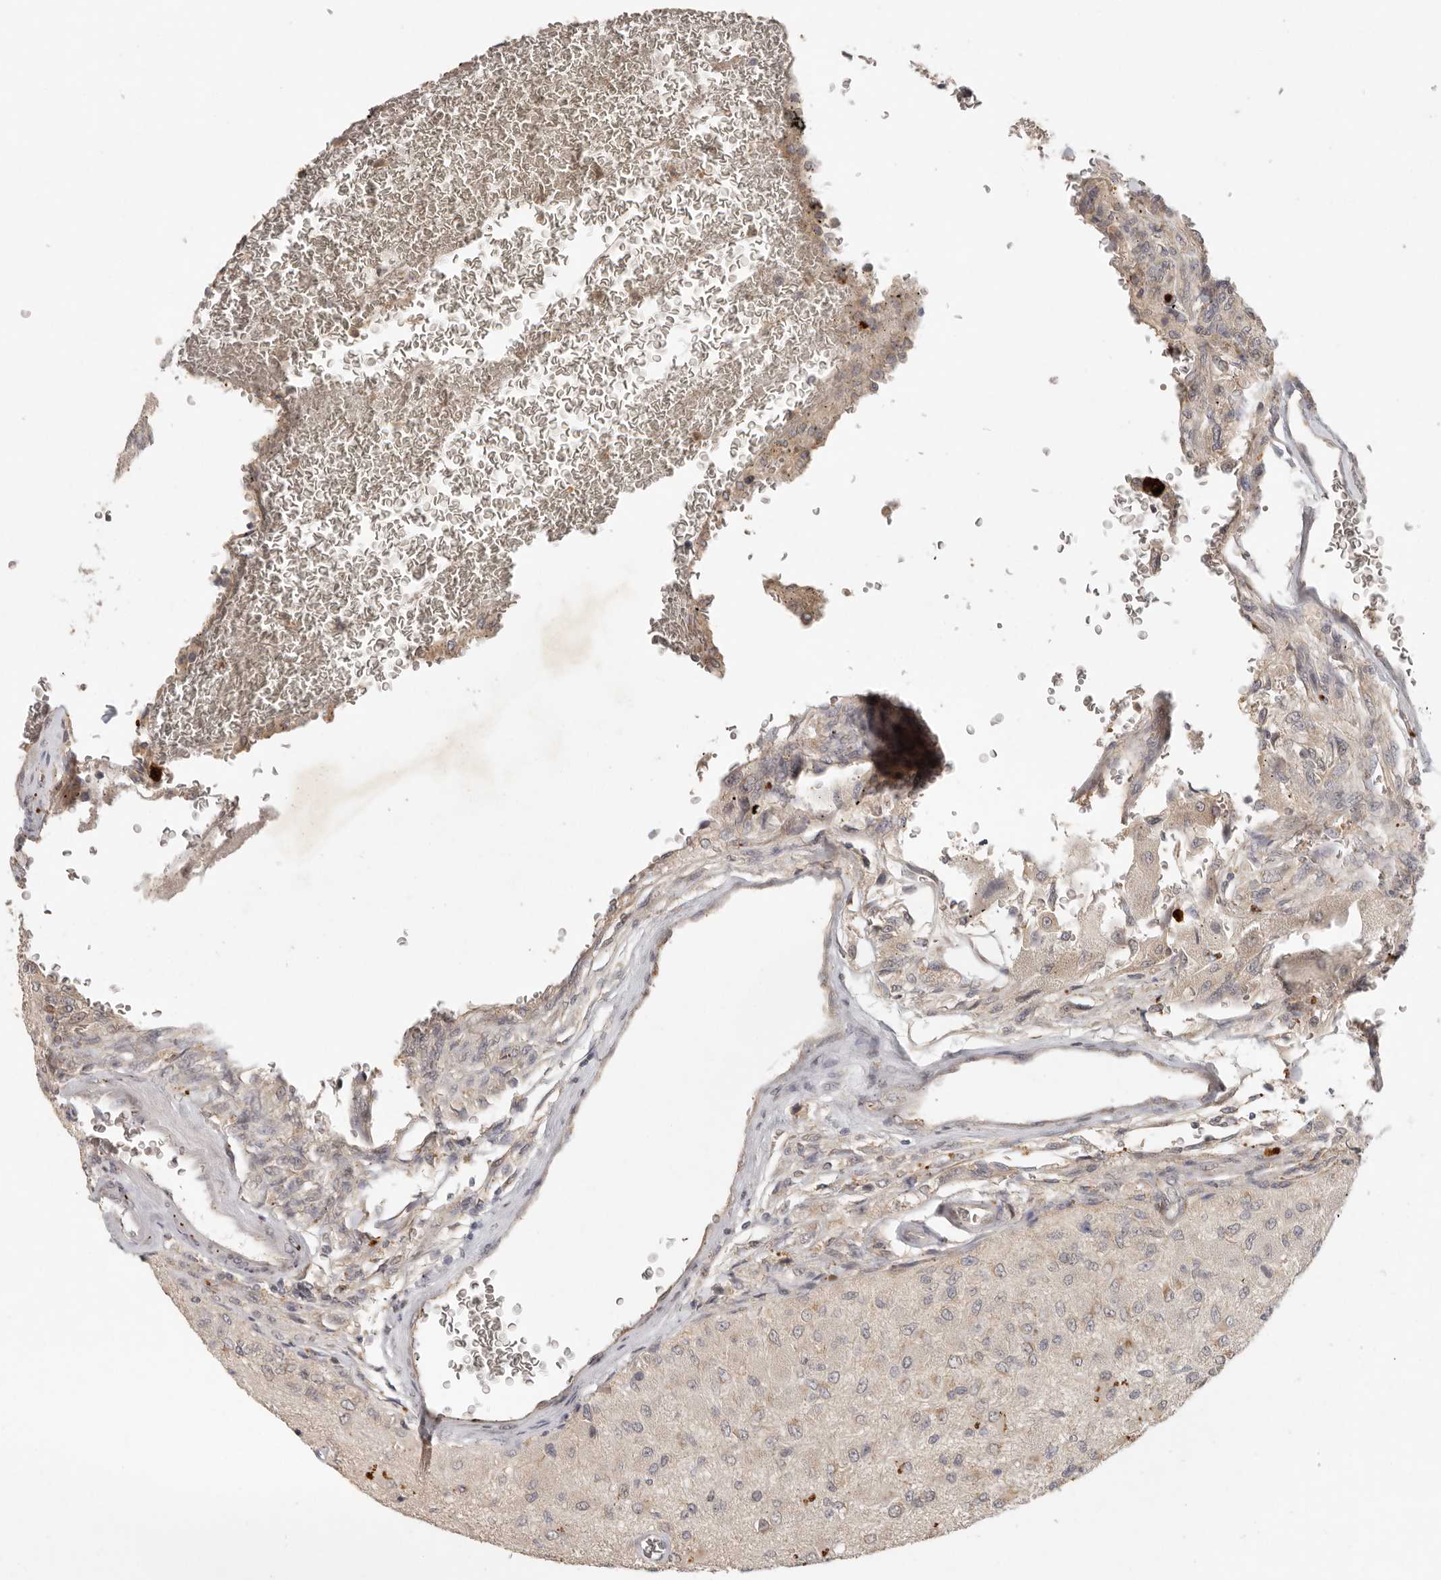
{"staining": {"intensity": "weak", "quantity": "<25%", "location": "cytoplasmic/membranous"}, "tissue": "glioma", "cell_type": "Tumor cells", "image_type": "cancer", "snomed": [{"axis": "morphology", "description": "Normal tissue, NOS"}, {"axis": "morphology", "description": "Glioma, malignant, High grade"}, {"axis": "topography", "description": "Cerebral cortex"}], "caption": "High power microscopy photomicrograph of an IHC micrograph of glioma, revealing no significant positivity in tumor cells. (DAB (3,3'-diaminobenzidine) immunohistochemistry (IHC) with hematoxylin counter stain).", "gene": "LRRC75A", "patient": {"sex": "male", "age": 77}}